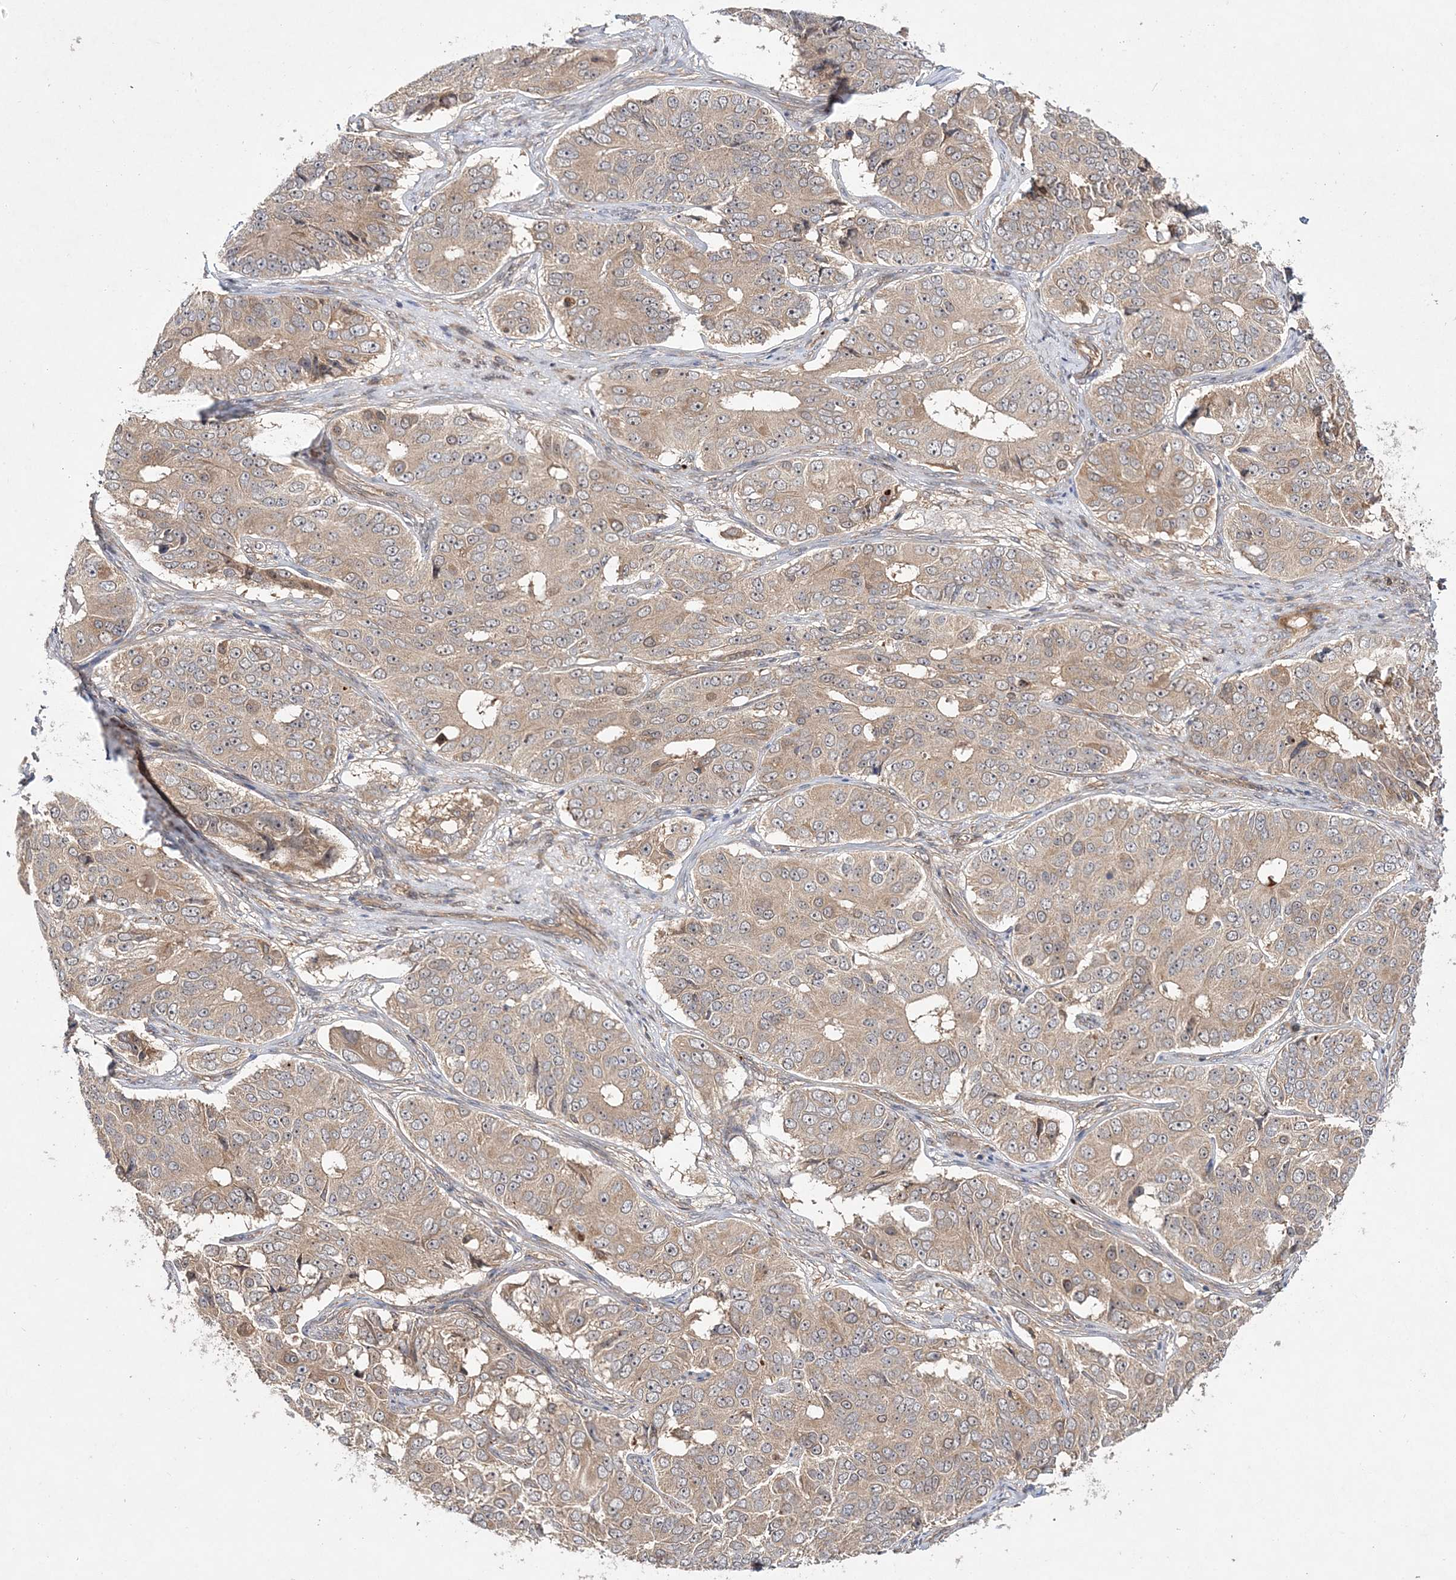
{"staining": {"intensity": "weak", "quantity": "<25%", "location": "cytoplasmic/membranous"}, "tissue": "ovarian cancer", "cell_type": "Tumor cells", "image_type": "cancer", "snomed": [{"axis": "morphology", "description": "Carcinoma, endometroid"}, {"axis": "topography", "description": "Ovary"}], "caption": "Tumor cells show no significant protein expression in ovarian cancer. (Stains: DAB (3,3'-diaminobenzidine) immunohistochemistry with hematoxylin counter stain, Microscopy: brightfield microscopy at high magnification).", "gene": "TMEM9B", "patient": {"sex": "female", "age": 51}}